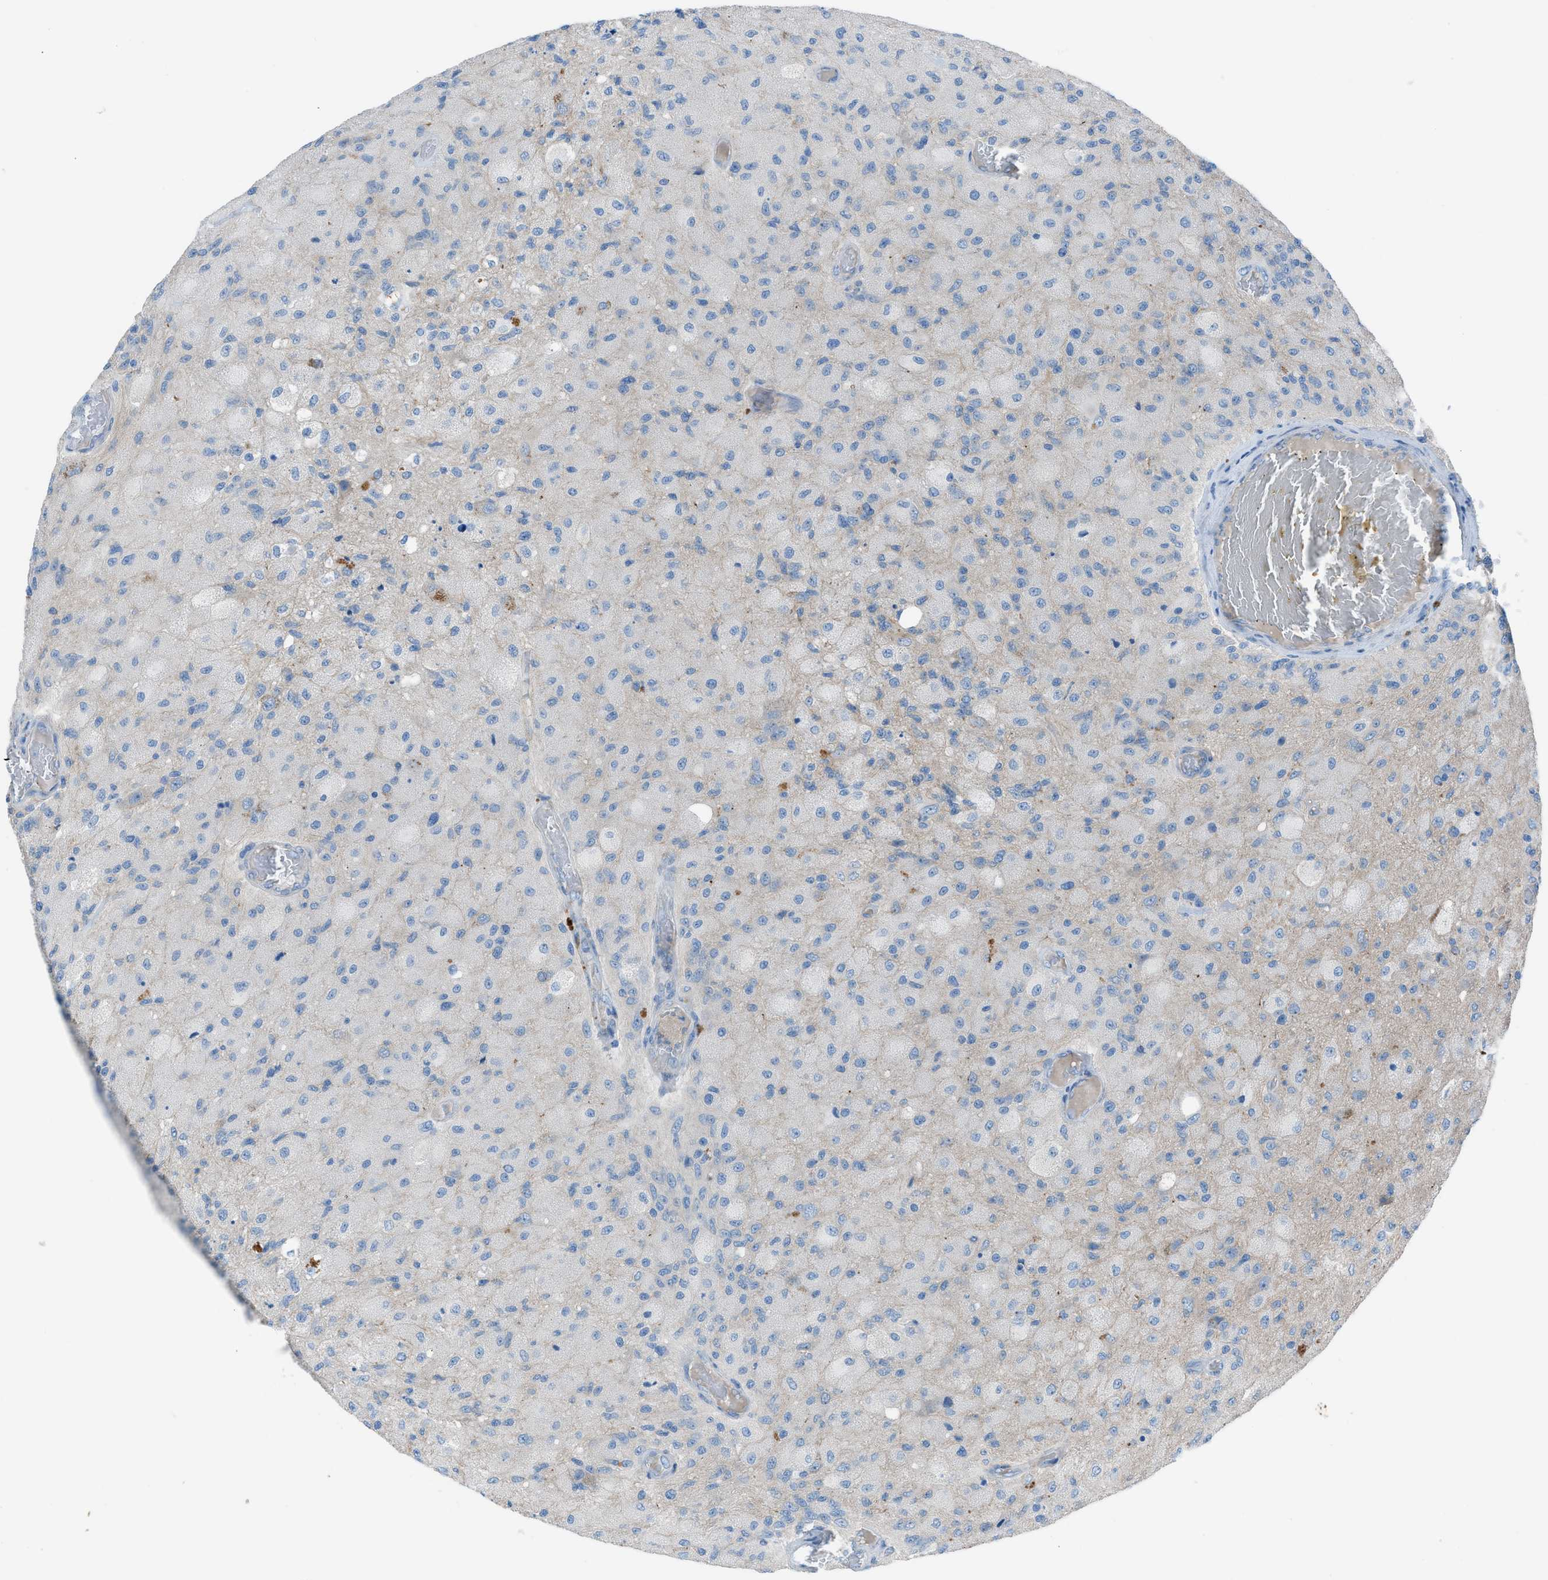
{"staining": {"intensity": "negative", "quantity": "none", "location": "none"}, "tissue": "glioma", "cell_type": "Tumor cells", "image_type": "cancer", "snomed": [{"axis": "morphology", "description": "Normal tissue, NOS"}, {"axis": "morphology", "description": "Glioma, malignant, High grade"}, {"axis": "topography", "description": "Cerebral cortex"}], "caption": "This is an IHC micrograph of human glioma. There is no staining in tumor cells.", "gene": "C5AR2", "patient": {"sex": "male", "age": 77}}